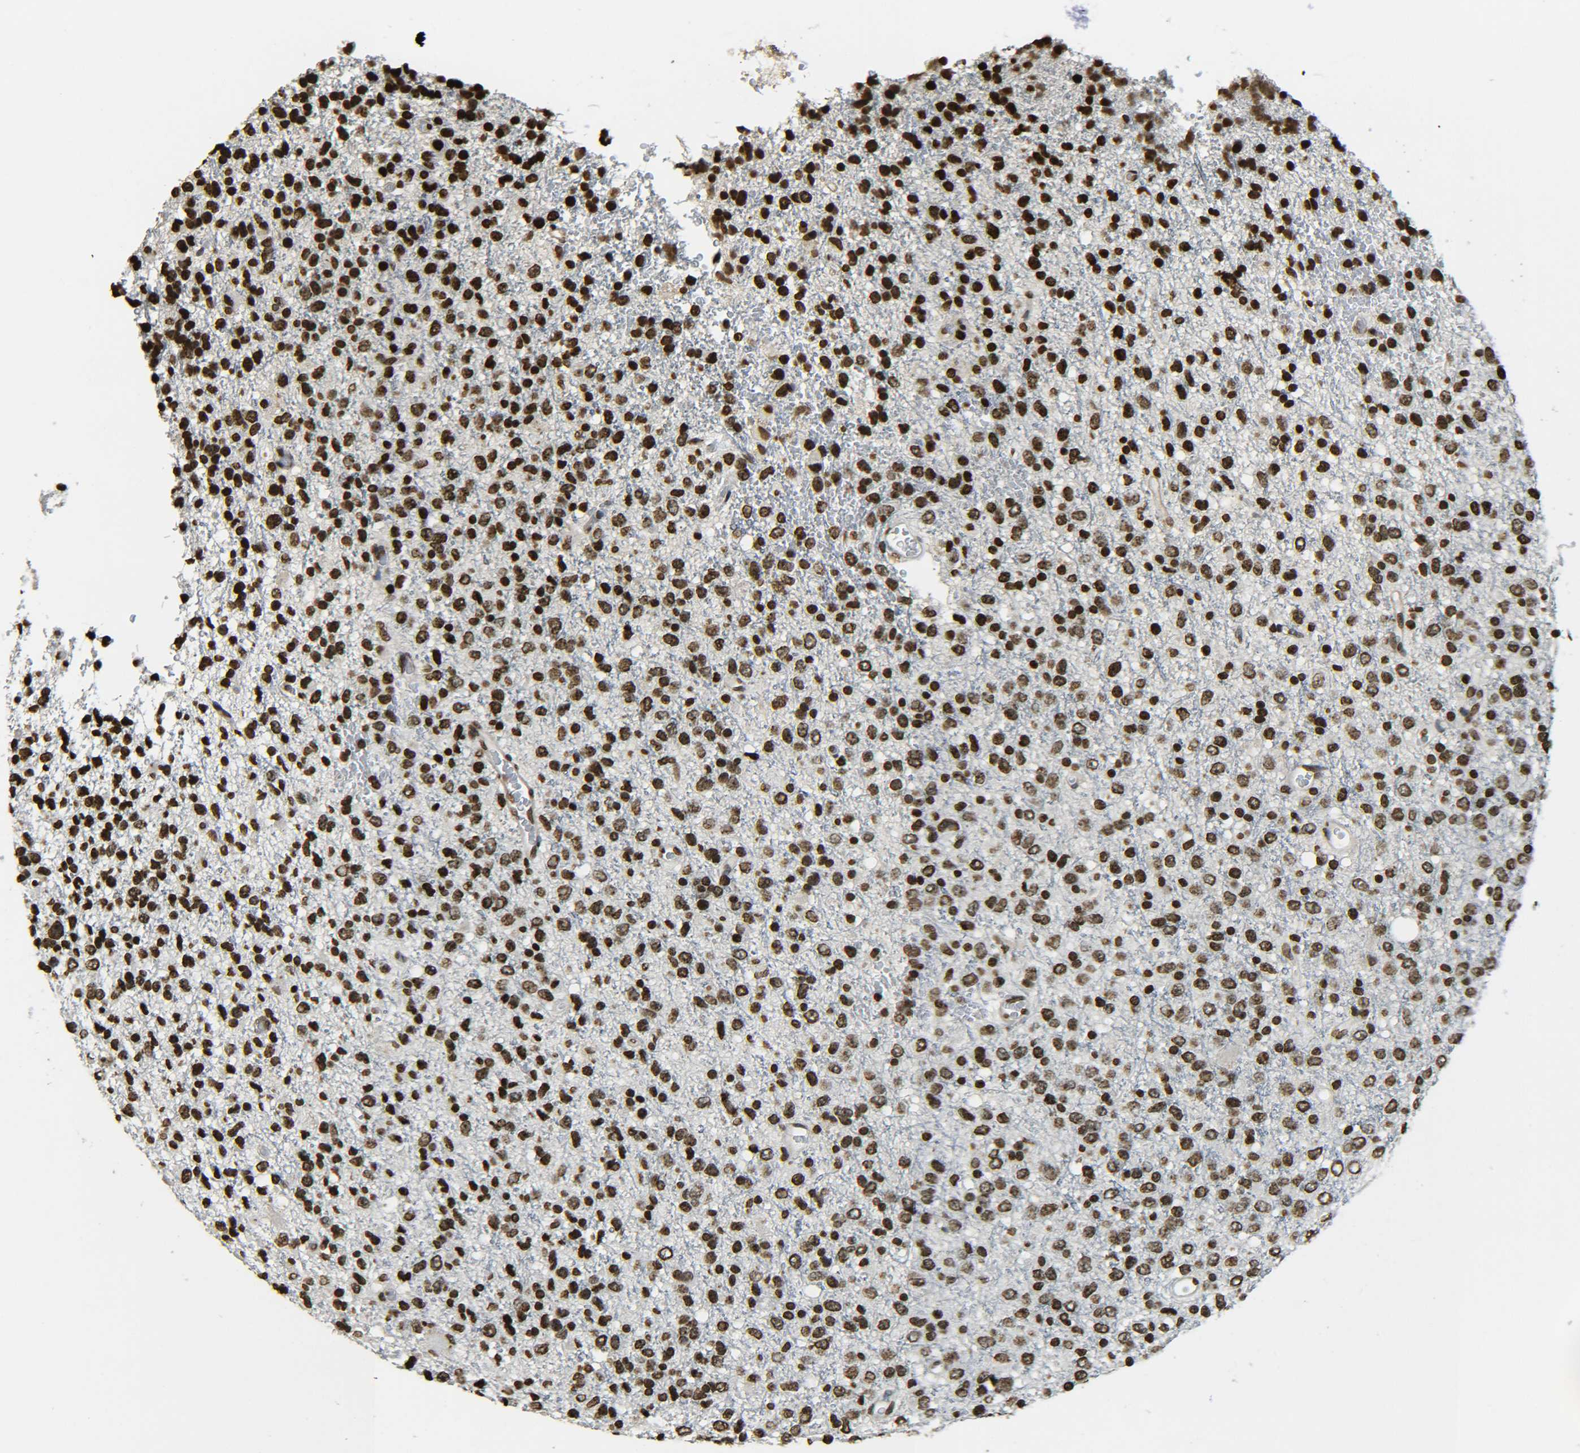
{"staining": {"intensity": "strong", "quantity": ">75%", "location": "nuclear"}, "tissue": "glioma", "cell_type": "Tumor cells", "image_type": "cancer", "snomed": [{"axis": "morphology", "description": "Glioma, malignant, High grade"}, {"axis": "topography", "description": "pancreas cauda"}], "caption": "There is high levels of strong nuclear staining in tumor cells of malignant high-grade glioma, as demonstrated by immunohistochemical staining (brown color).", "gene": "H4C16", "patient": {"sex": "male", "age": 60}}